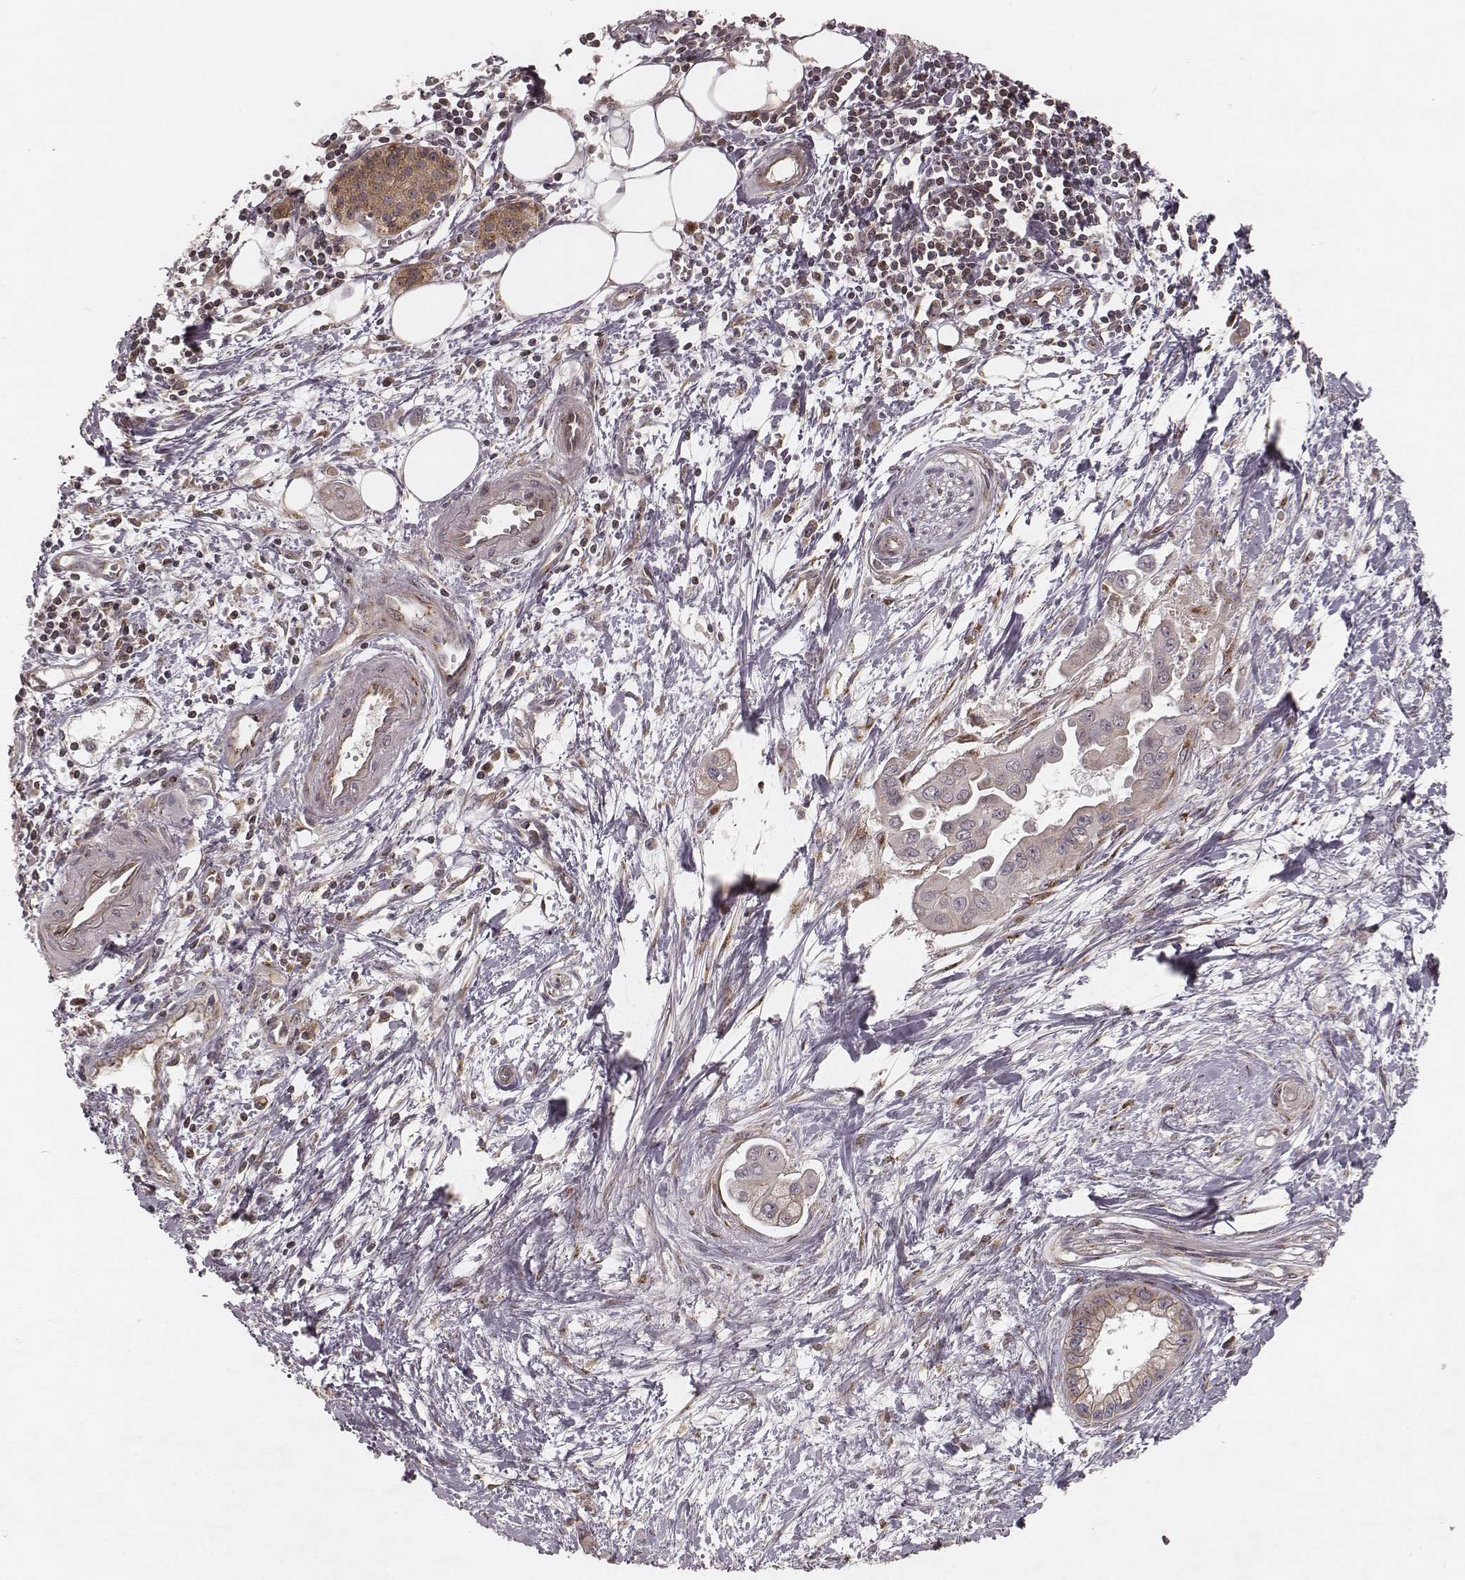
{"staining": {"intensity": "moderate", "quantity": "<25%", "location": "cytoplasmic/membranous"}, "tissue": "pancreatic cancer", "cell_type": "Tumor cells", "image_type": "cancer", "snomed": [{"axis": "morphology", "description": "Adenocarcinoma, NOS"}, {"axis": "topography", "description": "Pancreas"}], "caption": "Pancreatic cancer (adenocarcinoma) stained with a brown dye shows moderate cytoplasmic/membranous positive staining in about <25% of tumor cells.", "gene": "MYO19", "patient": {"sex": "male", "age": 60}}